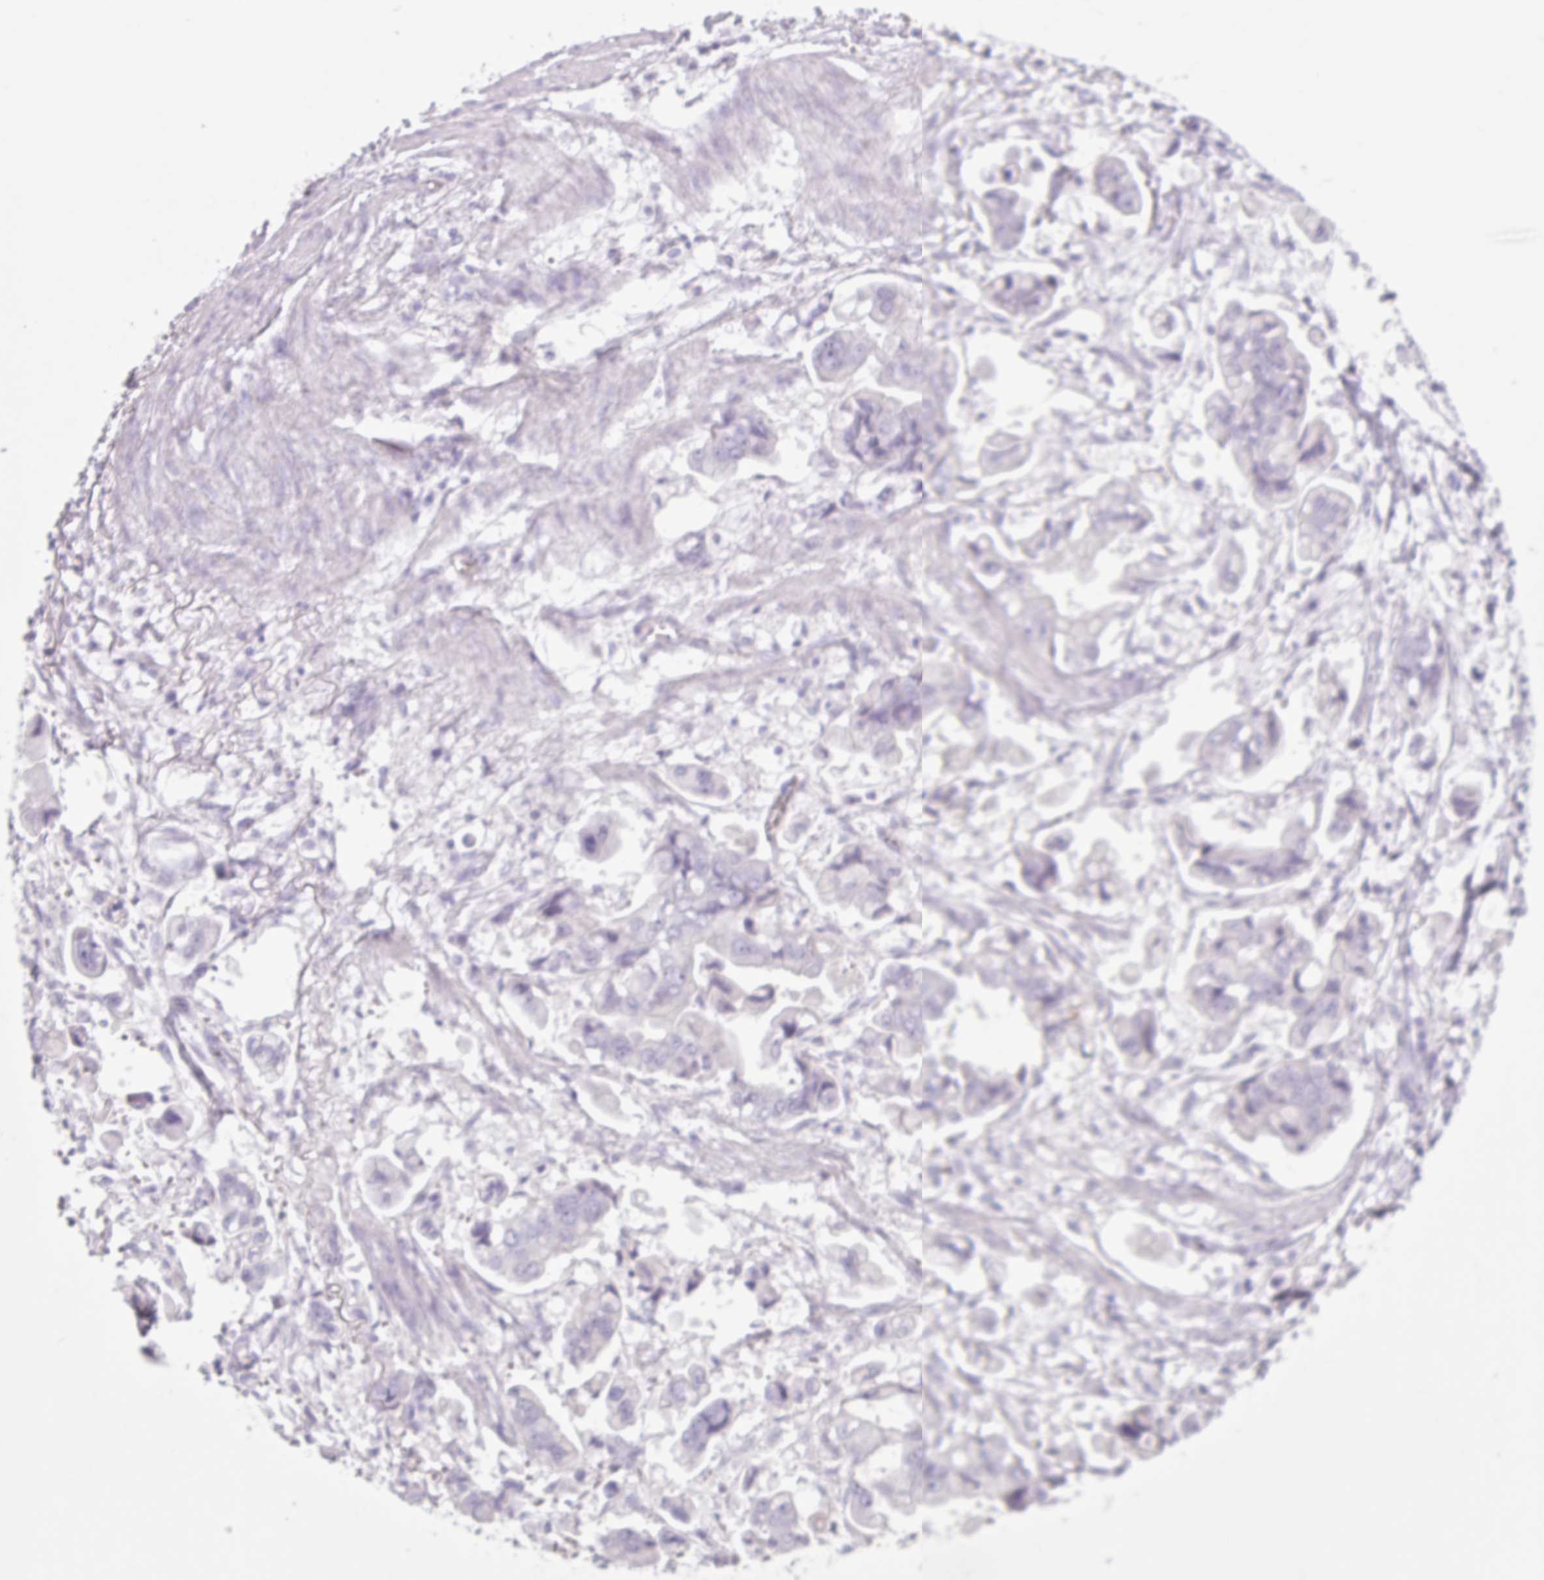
{"staining": {"intensity": "negative", "quantity": "none", "location": "none"}, "tissue": "stomach cancer", "cell_type": "Tumor cells", "image_type": "cancer", "snomed": [{"axis": "morphology", "description": "Adenocarcinoma, NOS"}, {"axis": "topography", "description": "Stomach"}], "caption": "Protein analysis of adenocarcinoma (stomach) exhibits no significant expression in tumor cells. The staining was performed using DAB to visualize the protein expression in brown, while the nuclei were stained in blue with hematoxylin (Magnification: 20x).", "gene": "CDH16", "patient": {"sex": "male", "age": 62}}